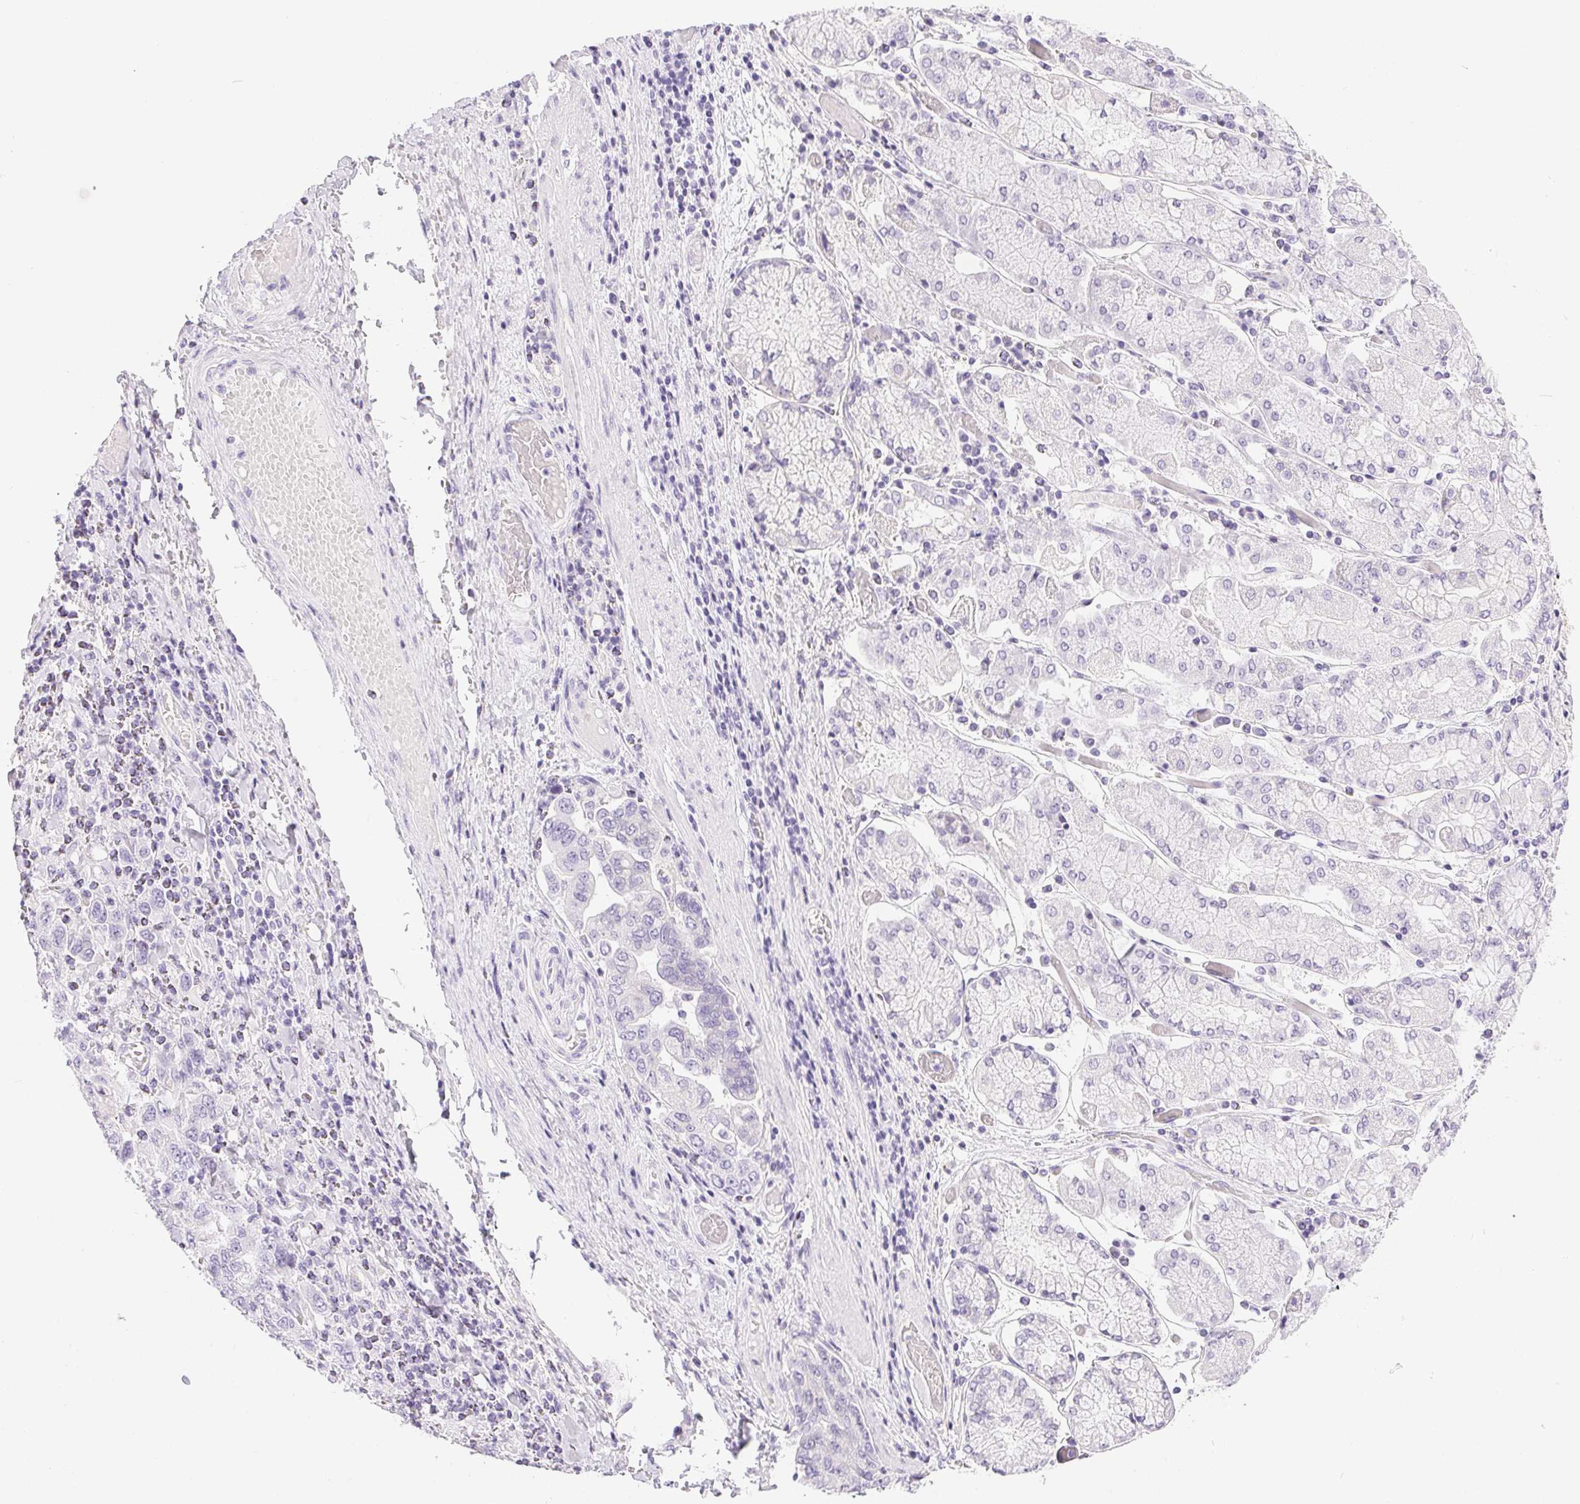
{"staining": {"intensity": "negative", "quantity": "none", "location": "none"}, "tissue": "stomach cancer", "cell_type": "Tumor cells", "image_type": "cancer", "snomed": [{"axis": "morphology", "description": "Adenocarcinoma, NOS"}, {"axis": "topography", "description": "Stomach, upper"}, {"axis": "topography", "description": "Stomach"}], "caption": "The immunohistochemistry photomicrograph has no significant expression in tumor cells of stomach cancer (adenocarcinoma) tissue. (Stains: DAB immunohistochemistry with hematoxylin counter stain, Microscopy: brightfield microscopy at high magnification).", "gene": "XDH", "patient": {"sex": "male", "age": 62}}